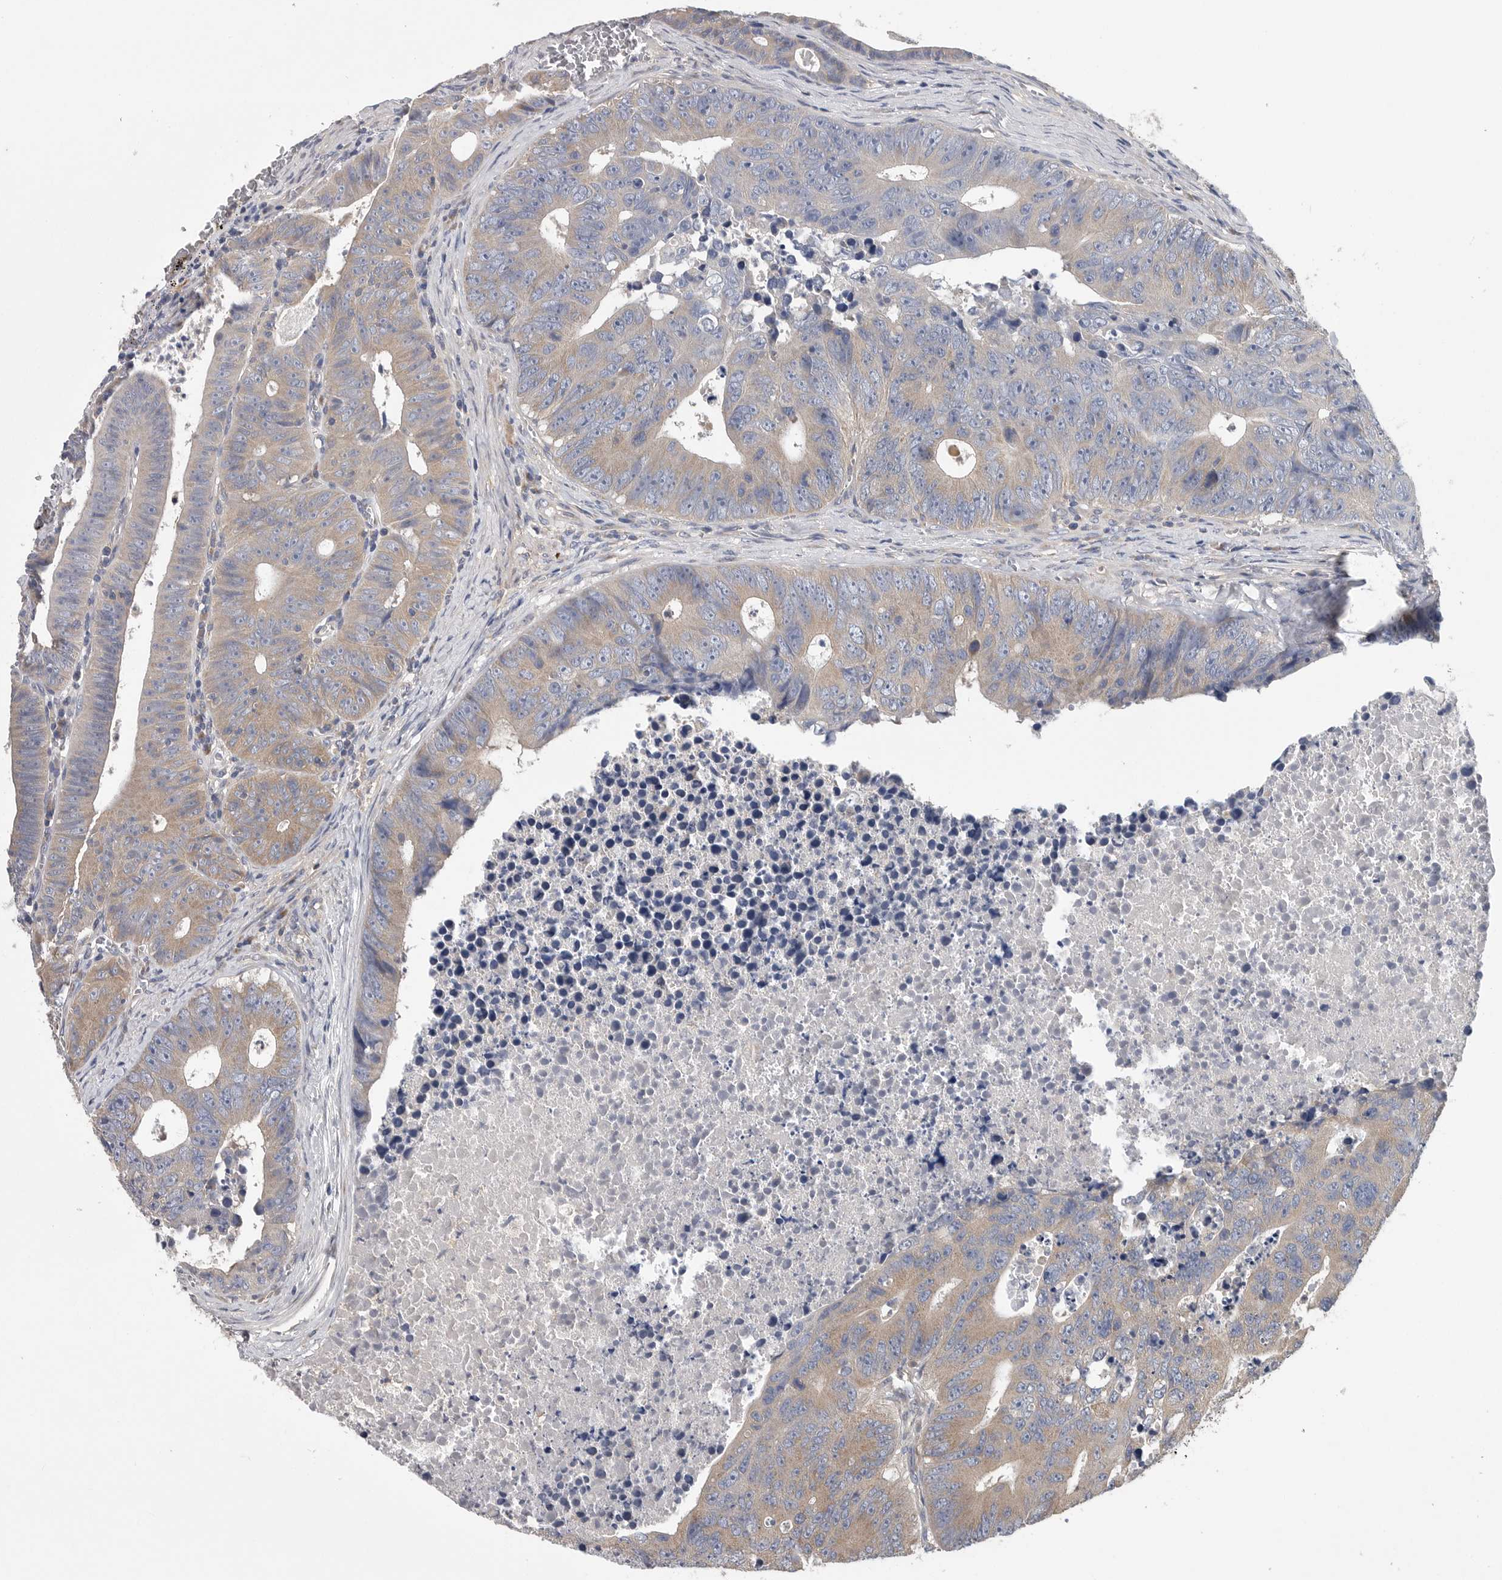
{"staining": {"intensity": "weak", "quantity": "25%-75%", "location": "cytoplasmic/membranous"}, "tissue": "colorectal cancer", "cell_type": "Tumor cells", "image_type": "cancer", "snomed": [{"axis": "morphology", "description": "Adenocarcinoma, NOS"}, {"axis": "topography", "description": "Colon"}], "caption": "An immunohistochemistry photomicrograph of neoplastic tissue is shown. Protein staining in brown labels weak cytoplasmic/membranous positivity in colorectal cancer (adenocarcinoma) within tumor cells.", "gene": "OXR1", "patient": {"sex": "male", "age": 87}}